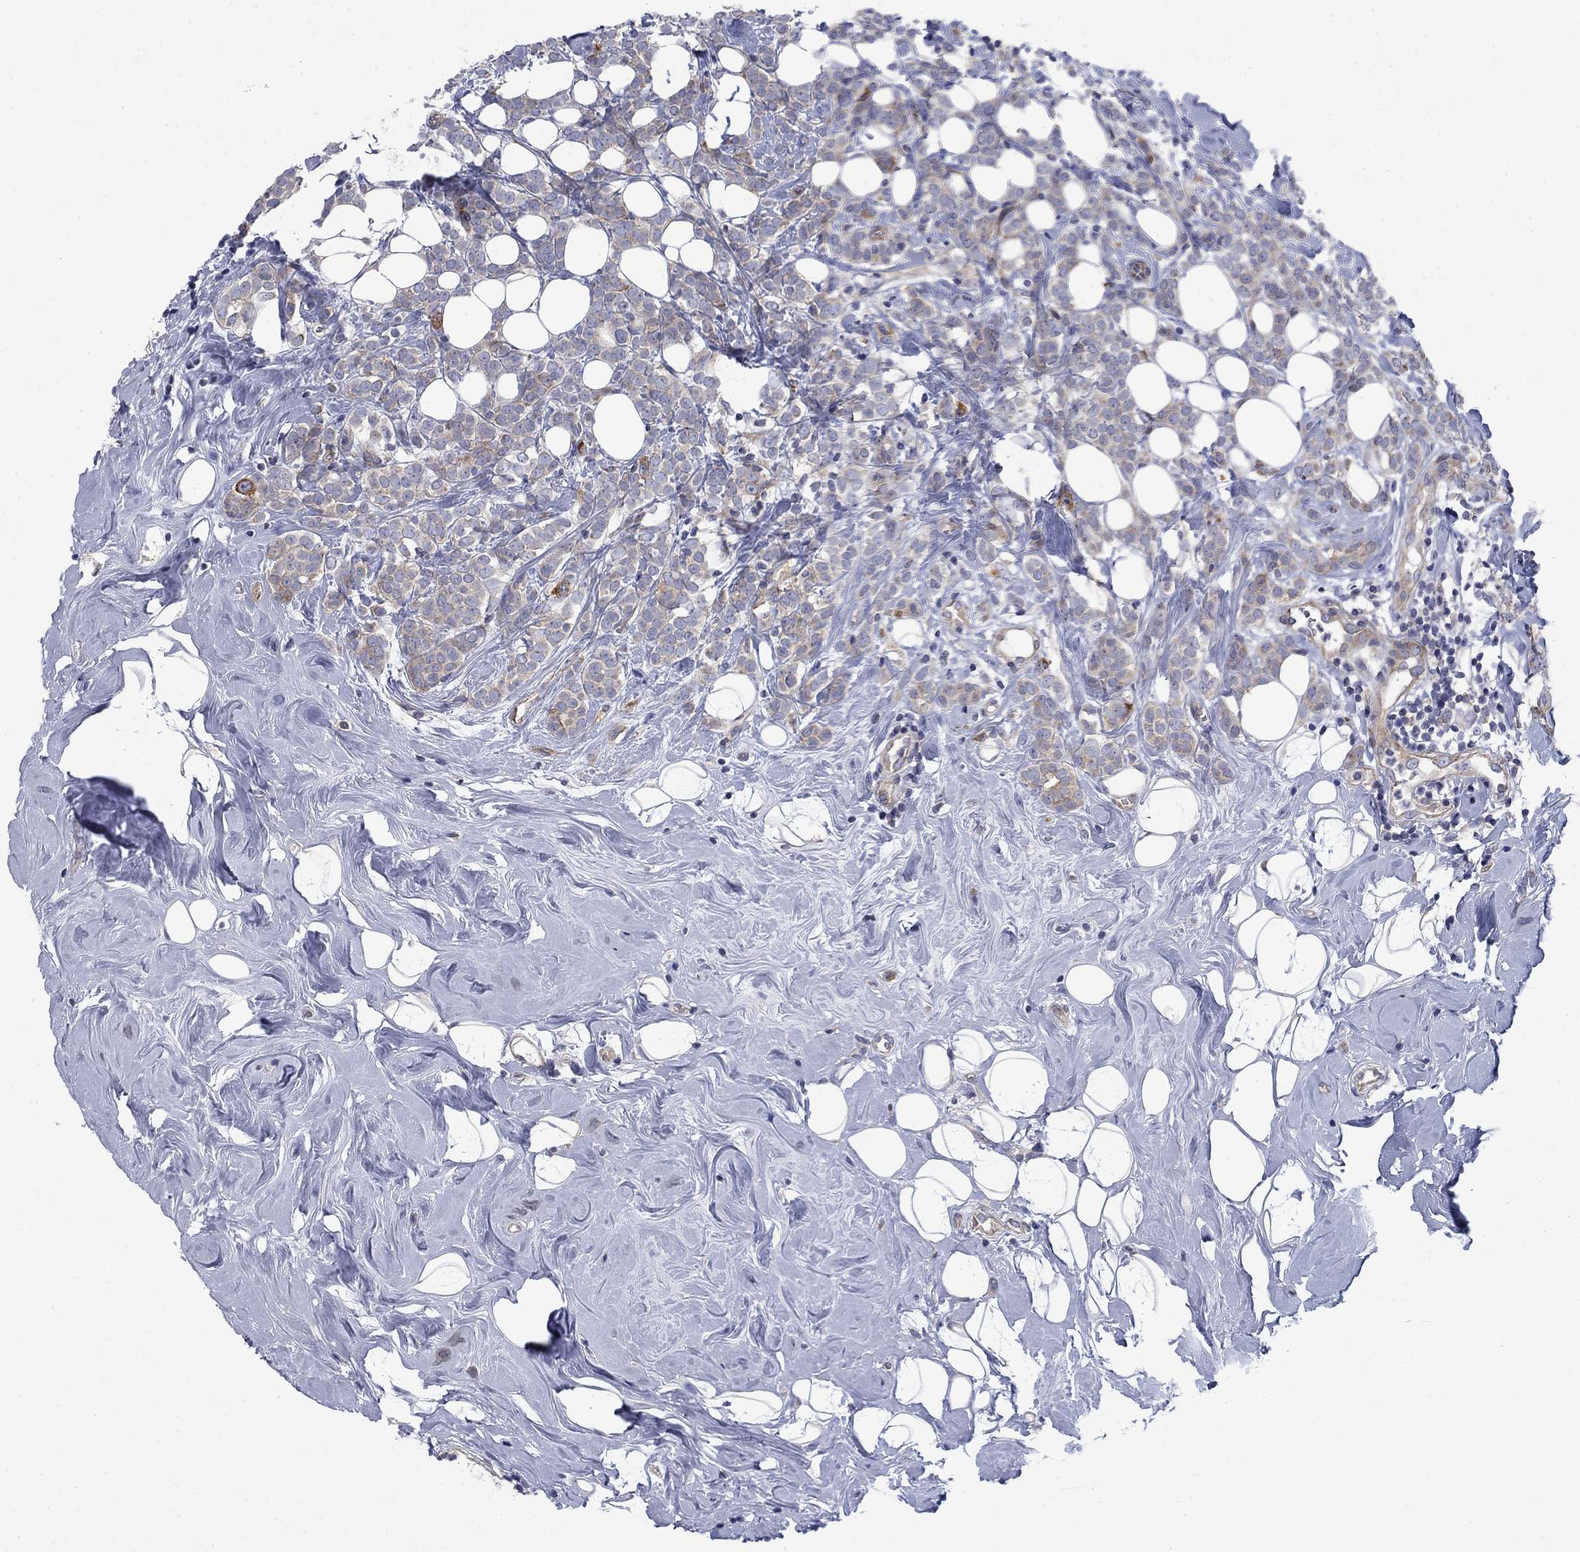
{"staining": {"intensity": "strong", "quantity": "<25%", "location": "cytoplasmic/membranous"}, "tissue": "breast cancer", "cell_type": "Tumor cells", "image_type": "cancer", "snomed": [{"axis": "morphology", "description": "Lobular carcinoma"}, {"axis": "topography", "description": "Breast"}], "caption": "The immunohistochemical stain labels strong cytoplasmic/membranous positivity in tumor cells of lobular carcinoma (breast) tissue. (DAB (3,3'-diaminobenzidine) IHC with brightfield microscopy, high magnification).", "gene": "FXR1", "patient": {"sex": "female", "age": 49}}